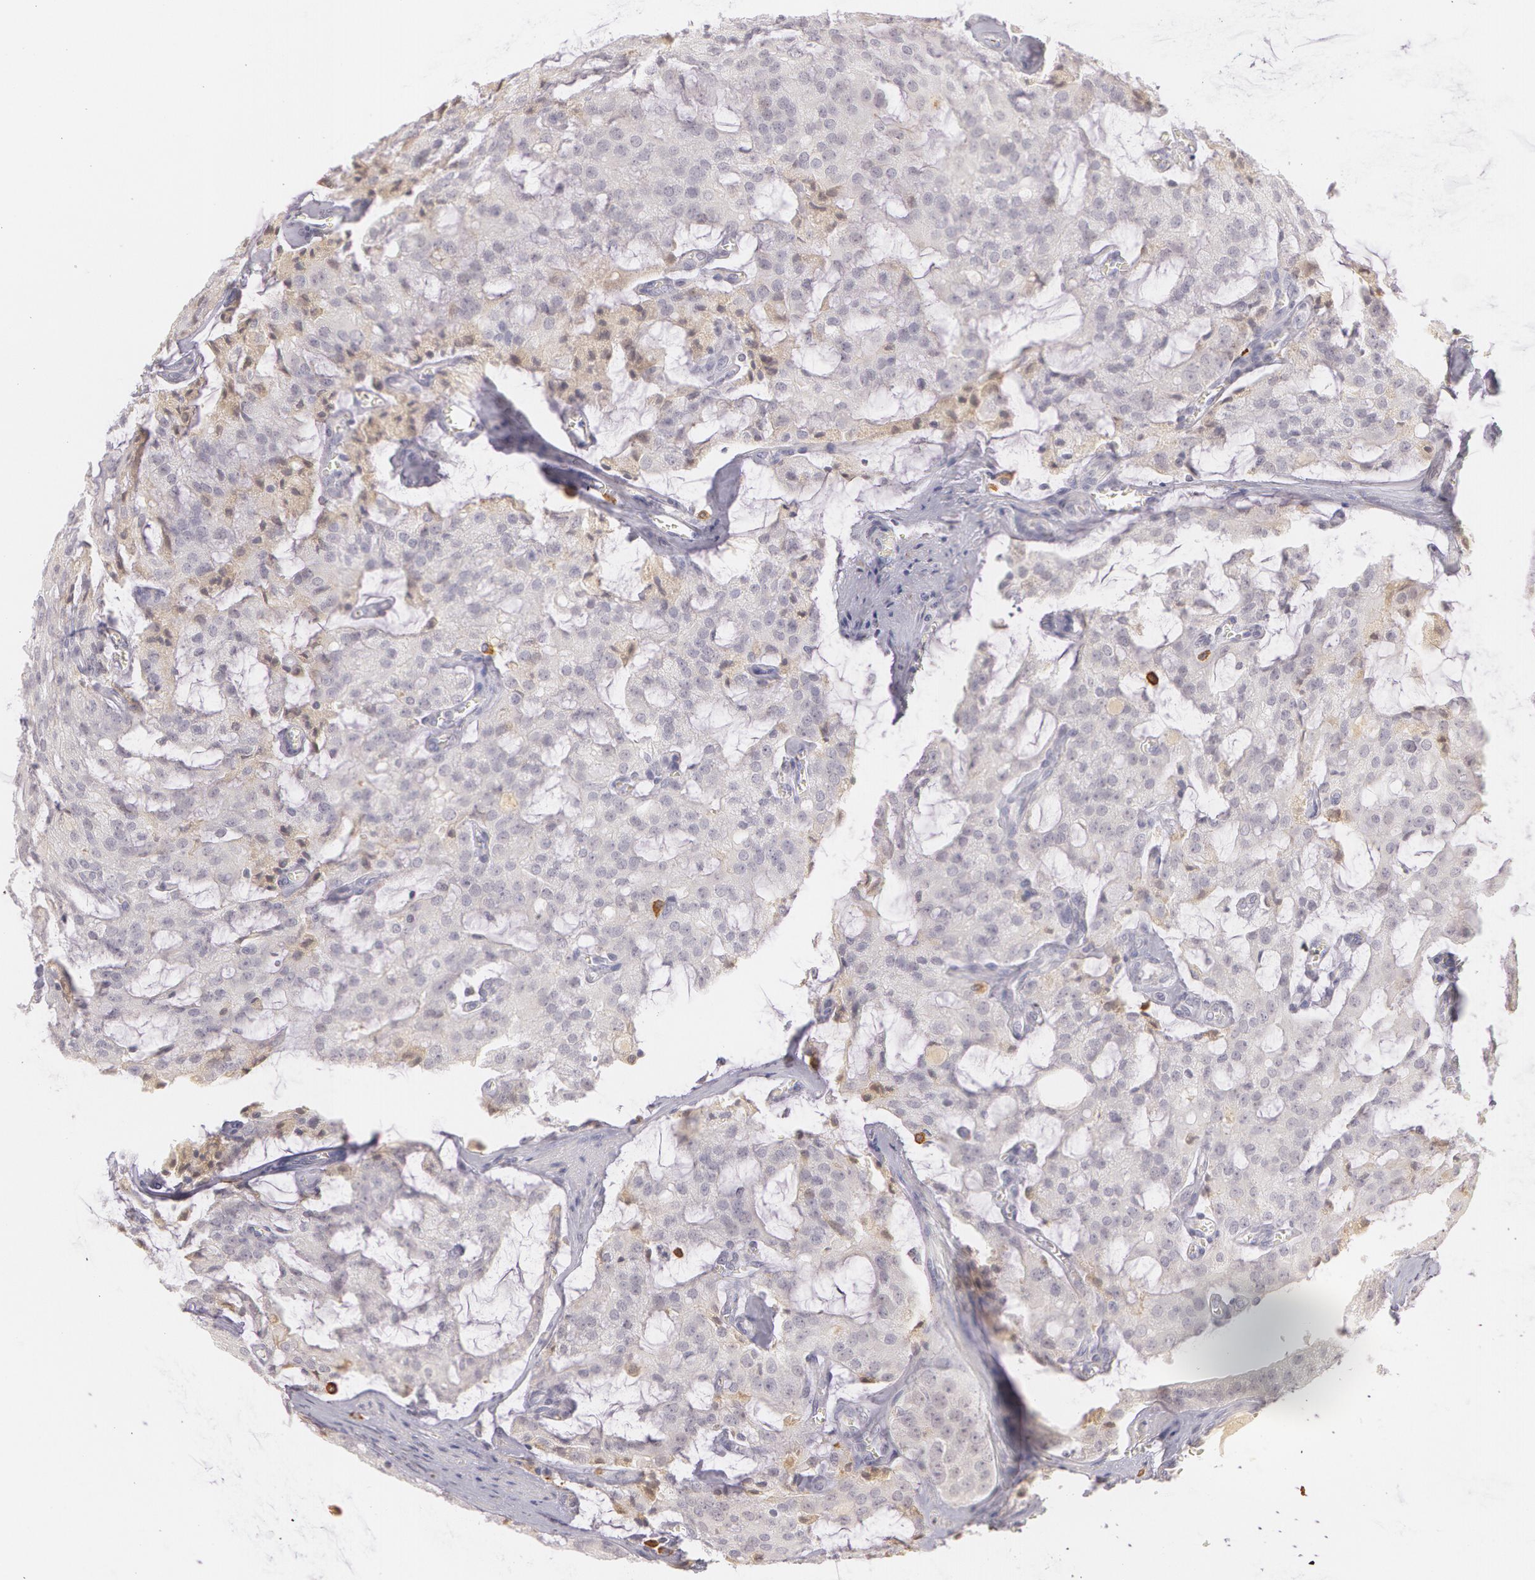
{"staining": {"intensity": "negative", "quantity": "none", "location": "none"}, "tissue": "prostate cancer", "cell_type": "Tumor cells", "image_type": "cancer", "snomed": [{"axis": "morphology", "description": "Adenocarcinoma, Medium grade"}, {"axis": "topography", "description": "Prostate"}], "caption": "Immunohistochemical staining of adenocarcinoma (medium-grade) (prostate) displays no significant positivity in tumor cells.", "gene": "LBP", "patient": {"sex": "male", "age": 60}}